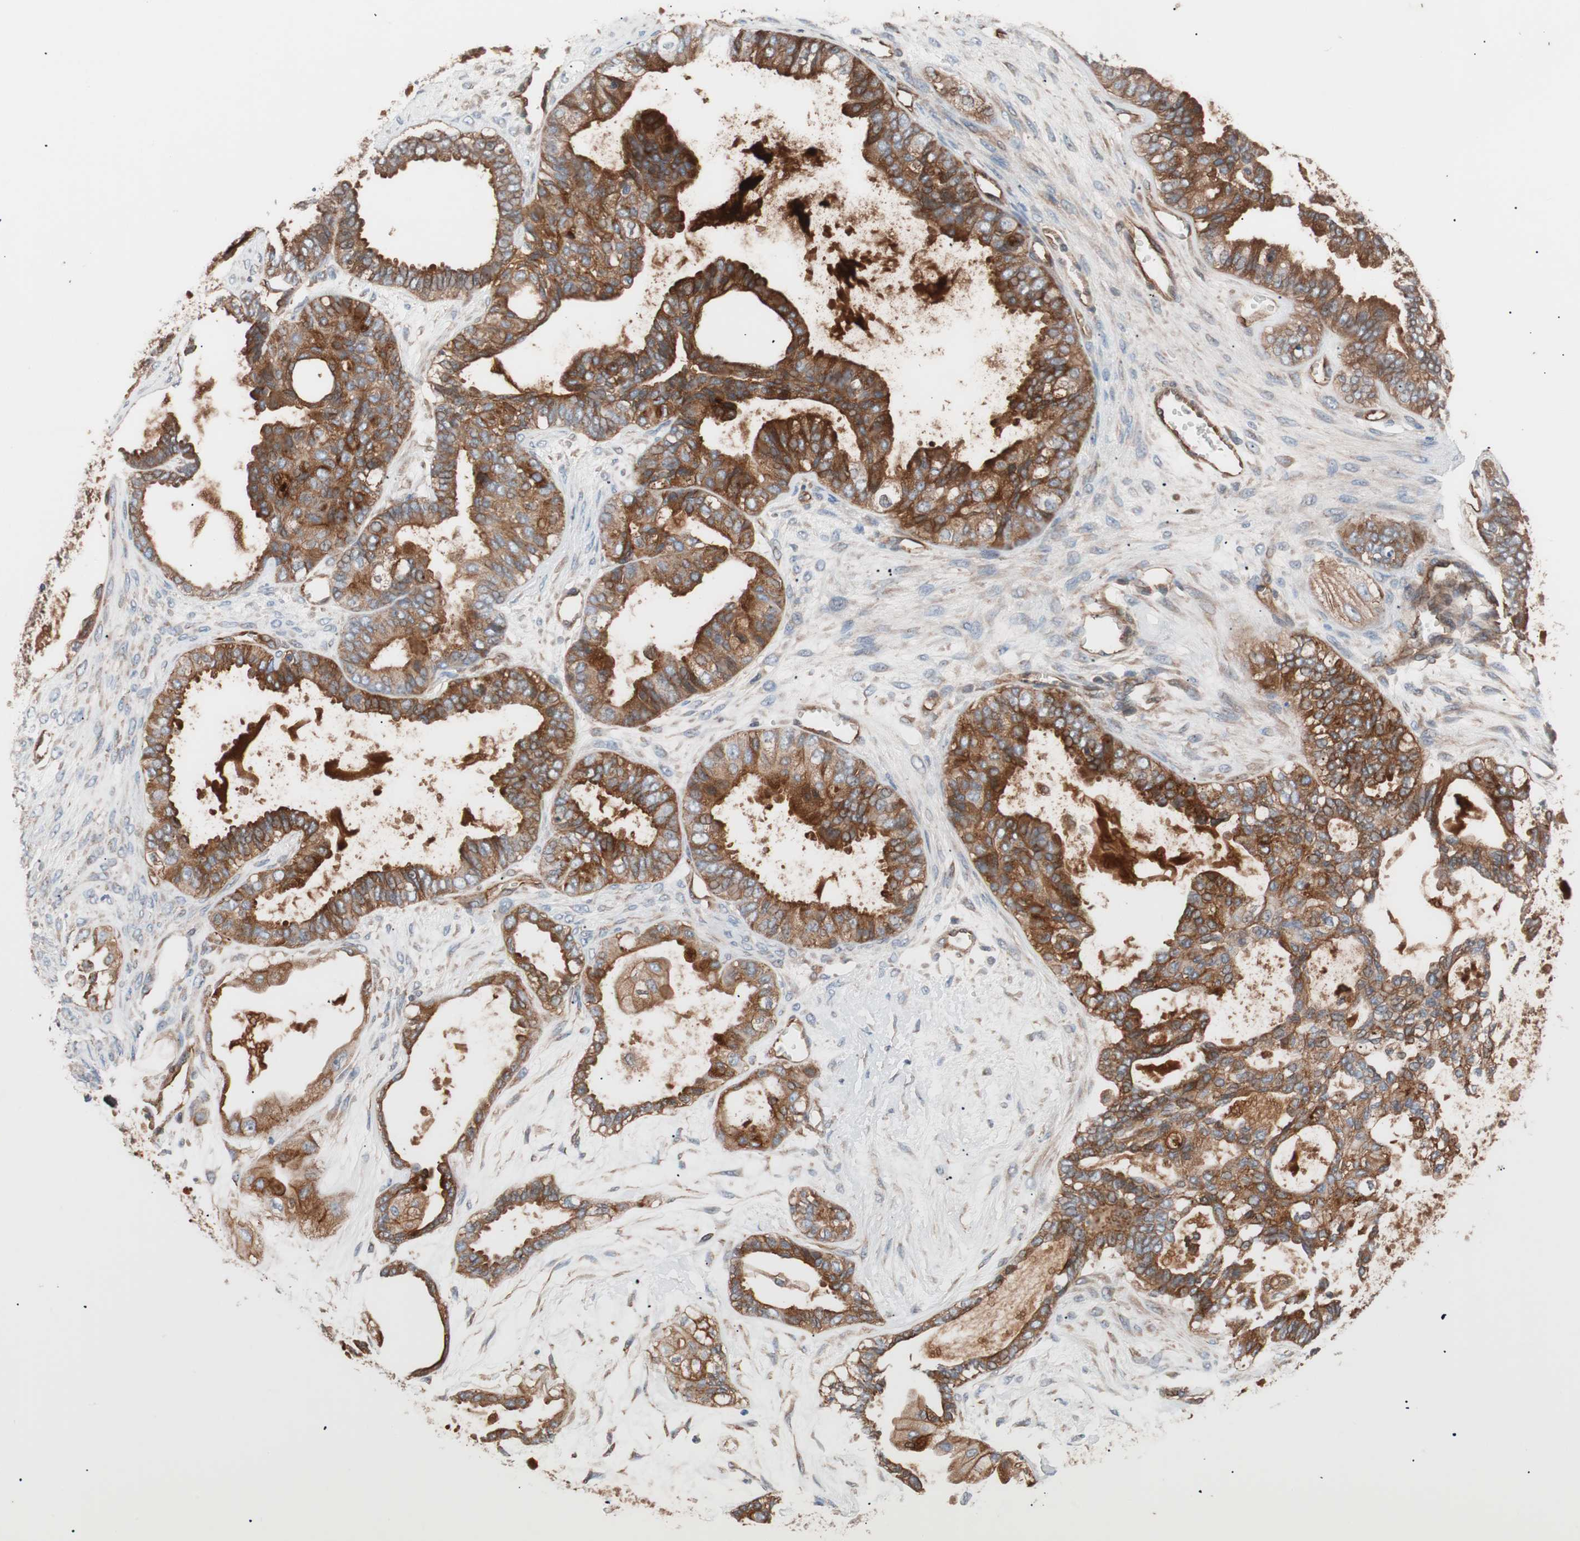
{"staining": {"intensity": "strong", "quantity": ">75%", "location": "cytoplasmic/membranous"}, "tissue": "ovarian cancer", "cell_type": "Tumor cells", "image_type": "cancer", "snomed": [{"axis": "morphology", "description": "Carcinoma, NOS"}, {"axis": "morphology", "description": "Carcinoma, endometroid"}, {"axis": "topography", "description": "Ovary"}], "caption": "The image exhibits a brown stain indicating the presence of a protein in the cytoplasmic/membranous of tumor cells in carcinoma (ovarian).", "gene": "SPINT1", "patient": {"sex": "female", "age": 50}}